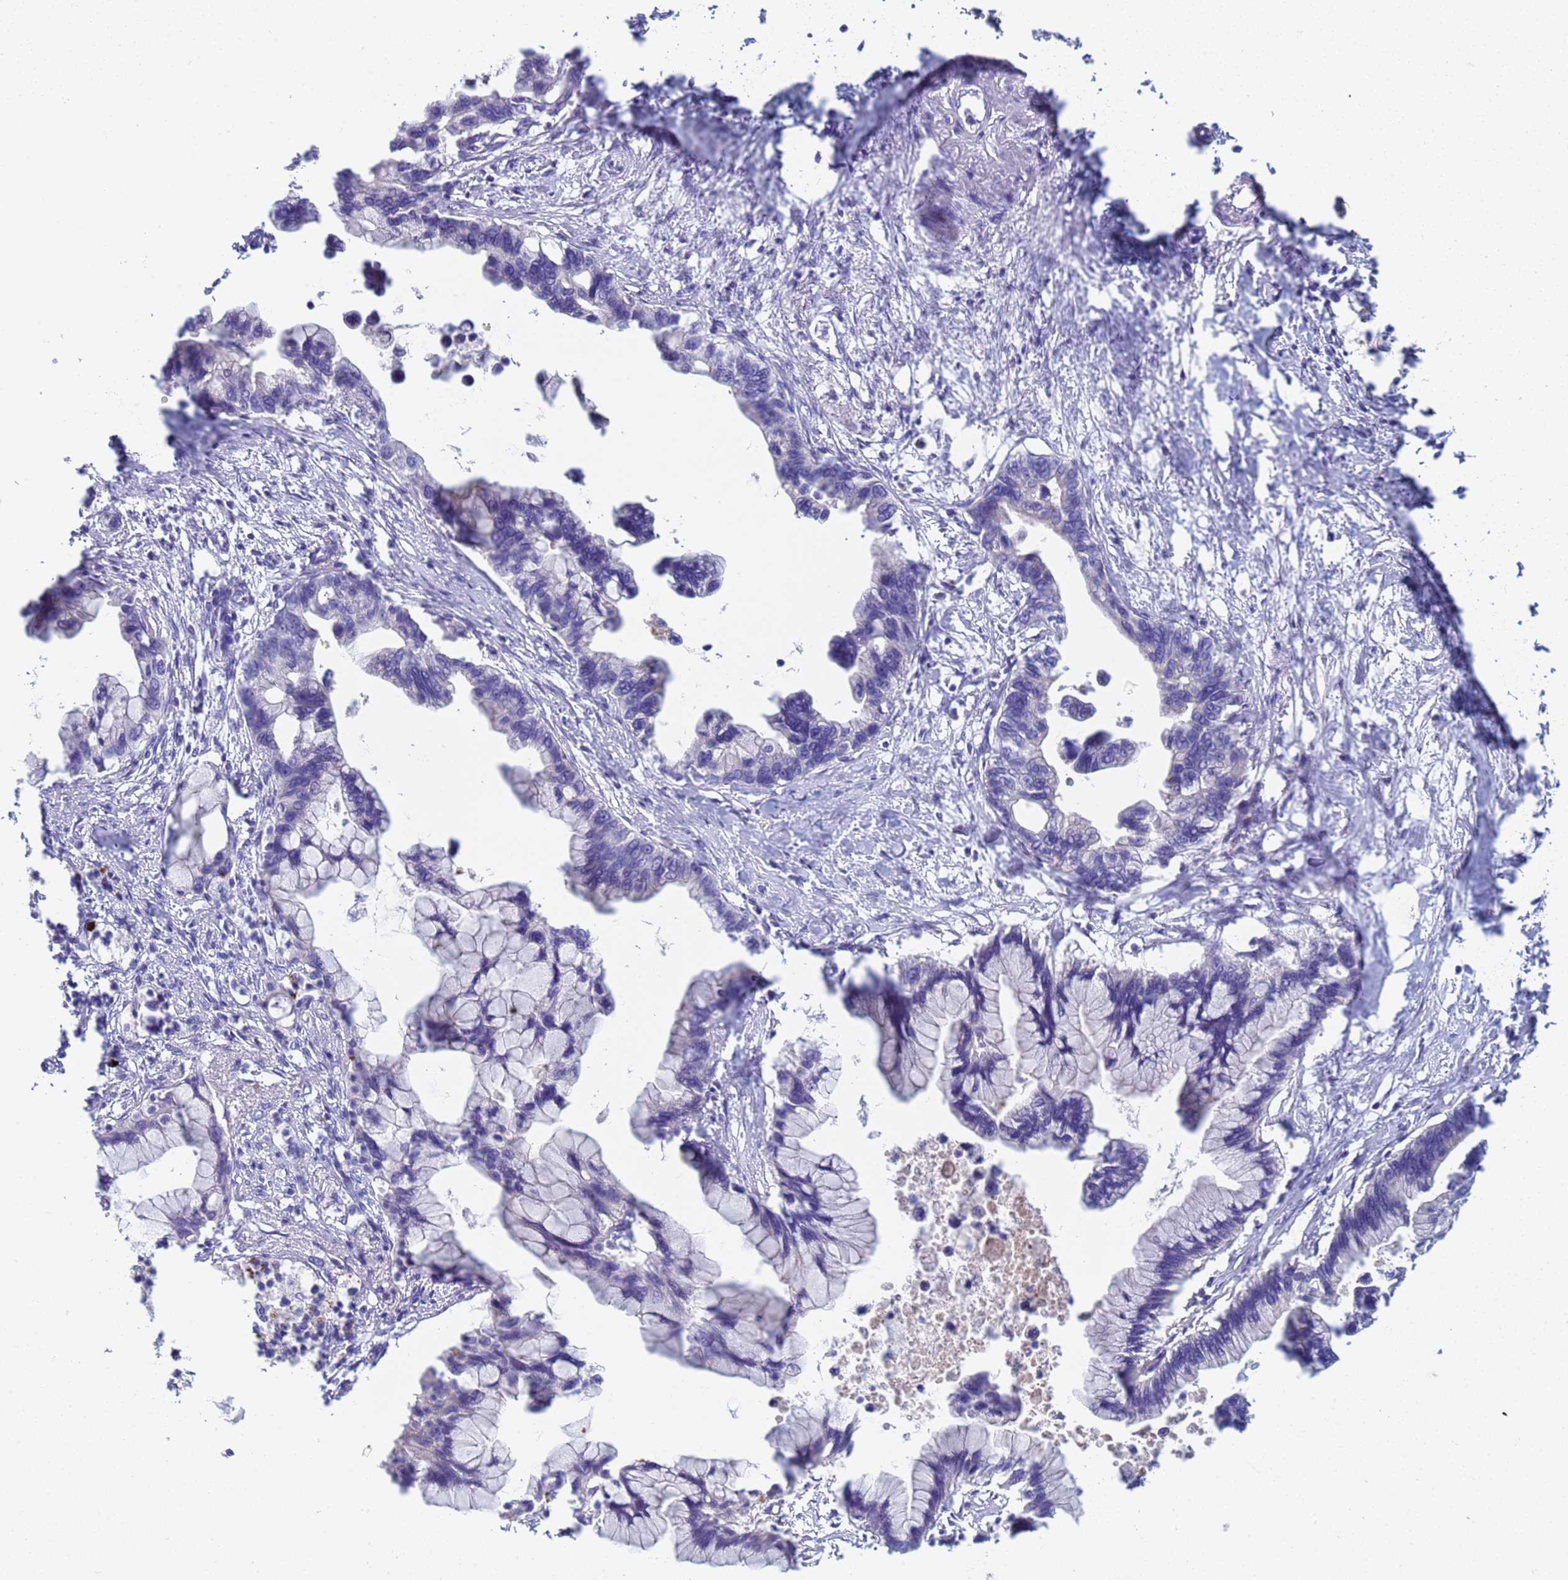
{"staining": {"intensity": "negative", "quantity": "none", "location": "none"}, "tissue": "pancreatic cancer", "cell_type": "Tumor cells", "image_type": "cancer", "snomed": [{"axis": "morphology", "description": "Adenocarcinoma, NOS"}, {"axis": "topography", "description": "Pancreas"}], "caption": "This is an immunohistochemistry photomicrograph of pancreatic cancer (adenocarcinoma). There is no positivity in tumor cells.", "gene": "C4orf46", "patient": {"sex": "female", "age": 83}}